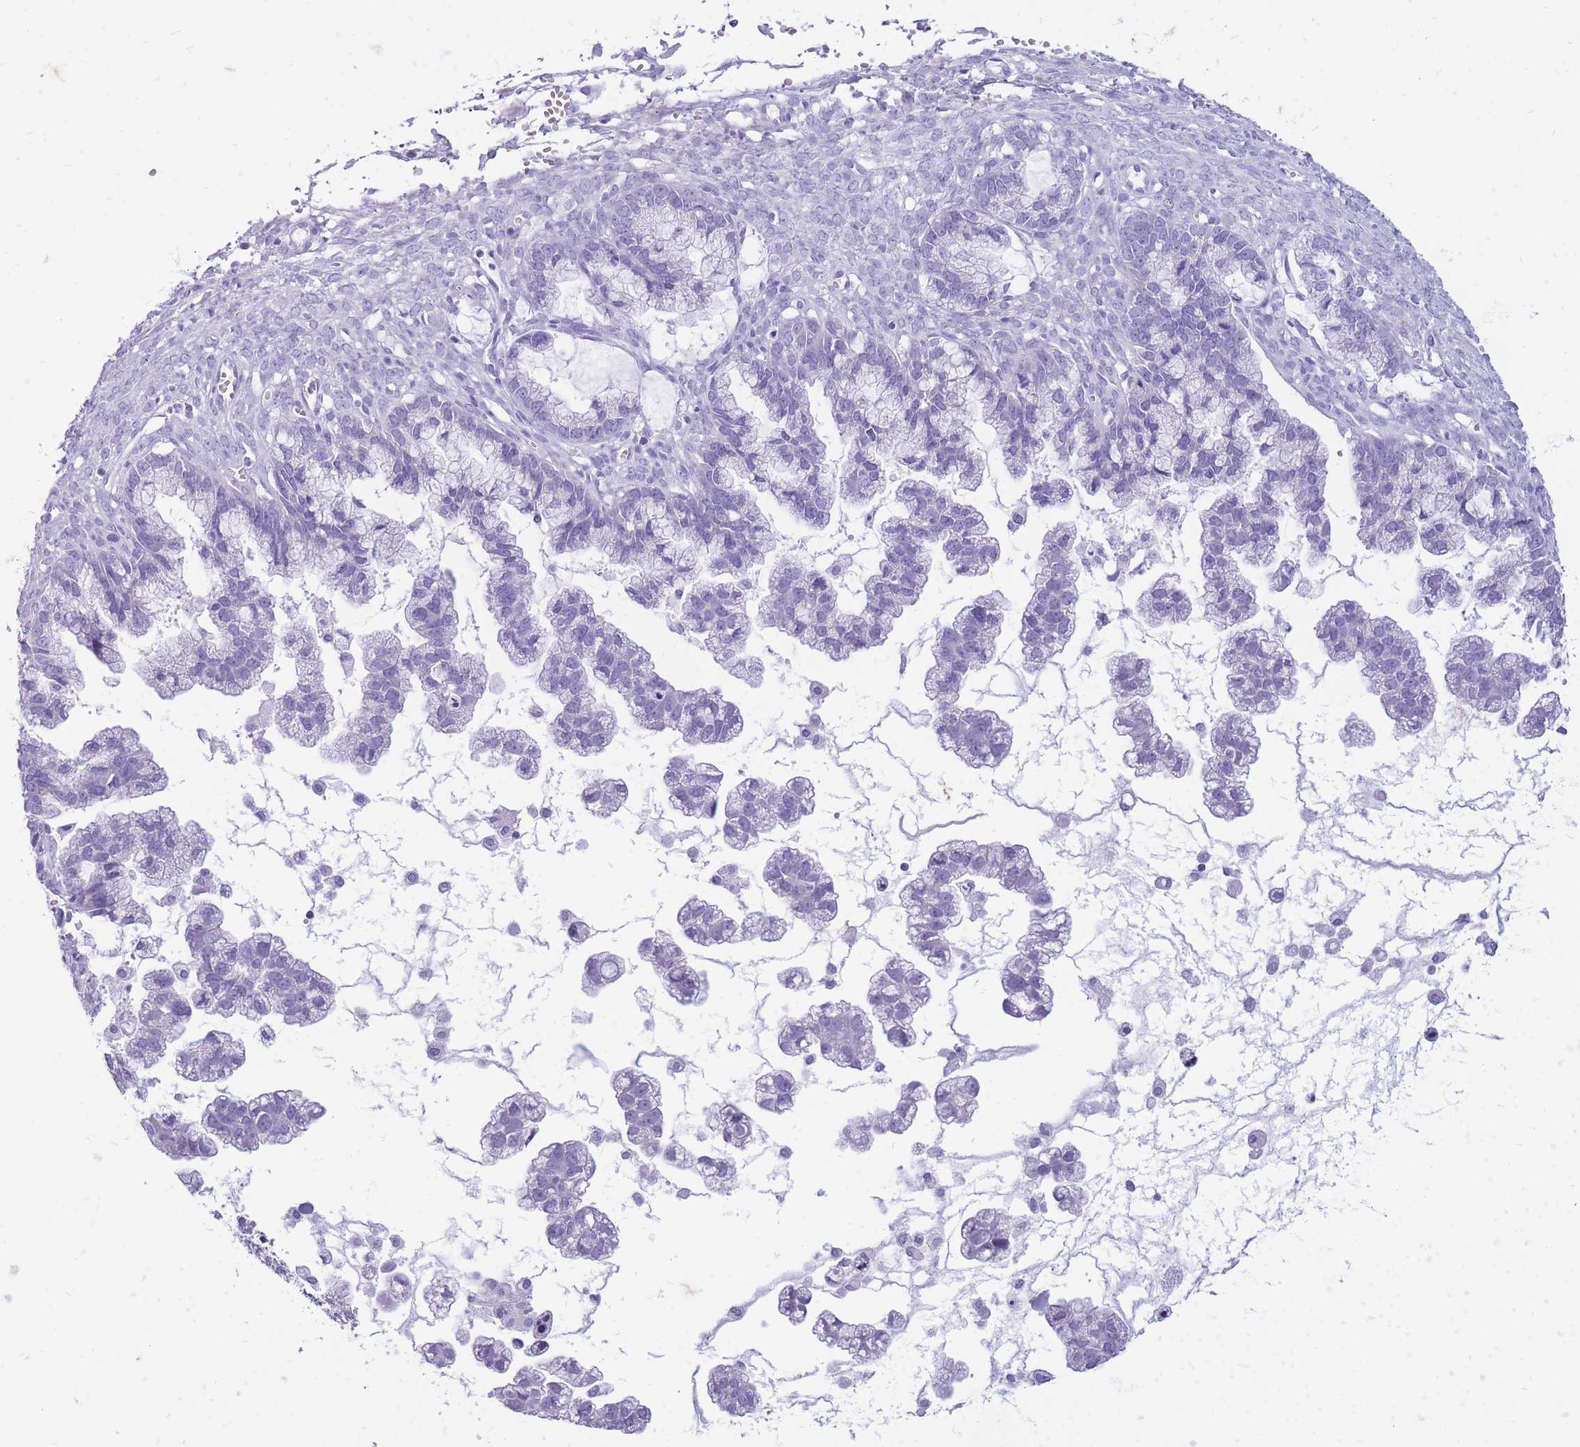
{"staining": {"intensity": "negative", "quantity": "none", "location": "none"}, "tissue": "ovarian cancer", "cell_type": "Tumor cells", "image_type": "cancer", "snomed": [{"axis": "morphology", "description": "Cystadenocarcinoma, mucinous, NOS"}, {"axis": "topography", "description": "Ovary"}], "caption": "Immunohistochemical staining of mucinous cystadenocarcinoma (ovarian) reveals no significant staining in tumor cells.", "gene": "ZFP37", "patient": {"sex": "female", "age": 72}}